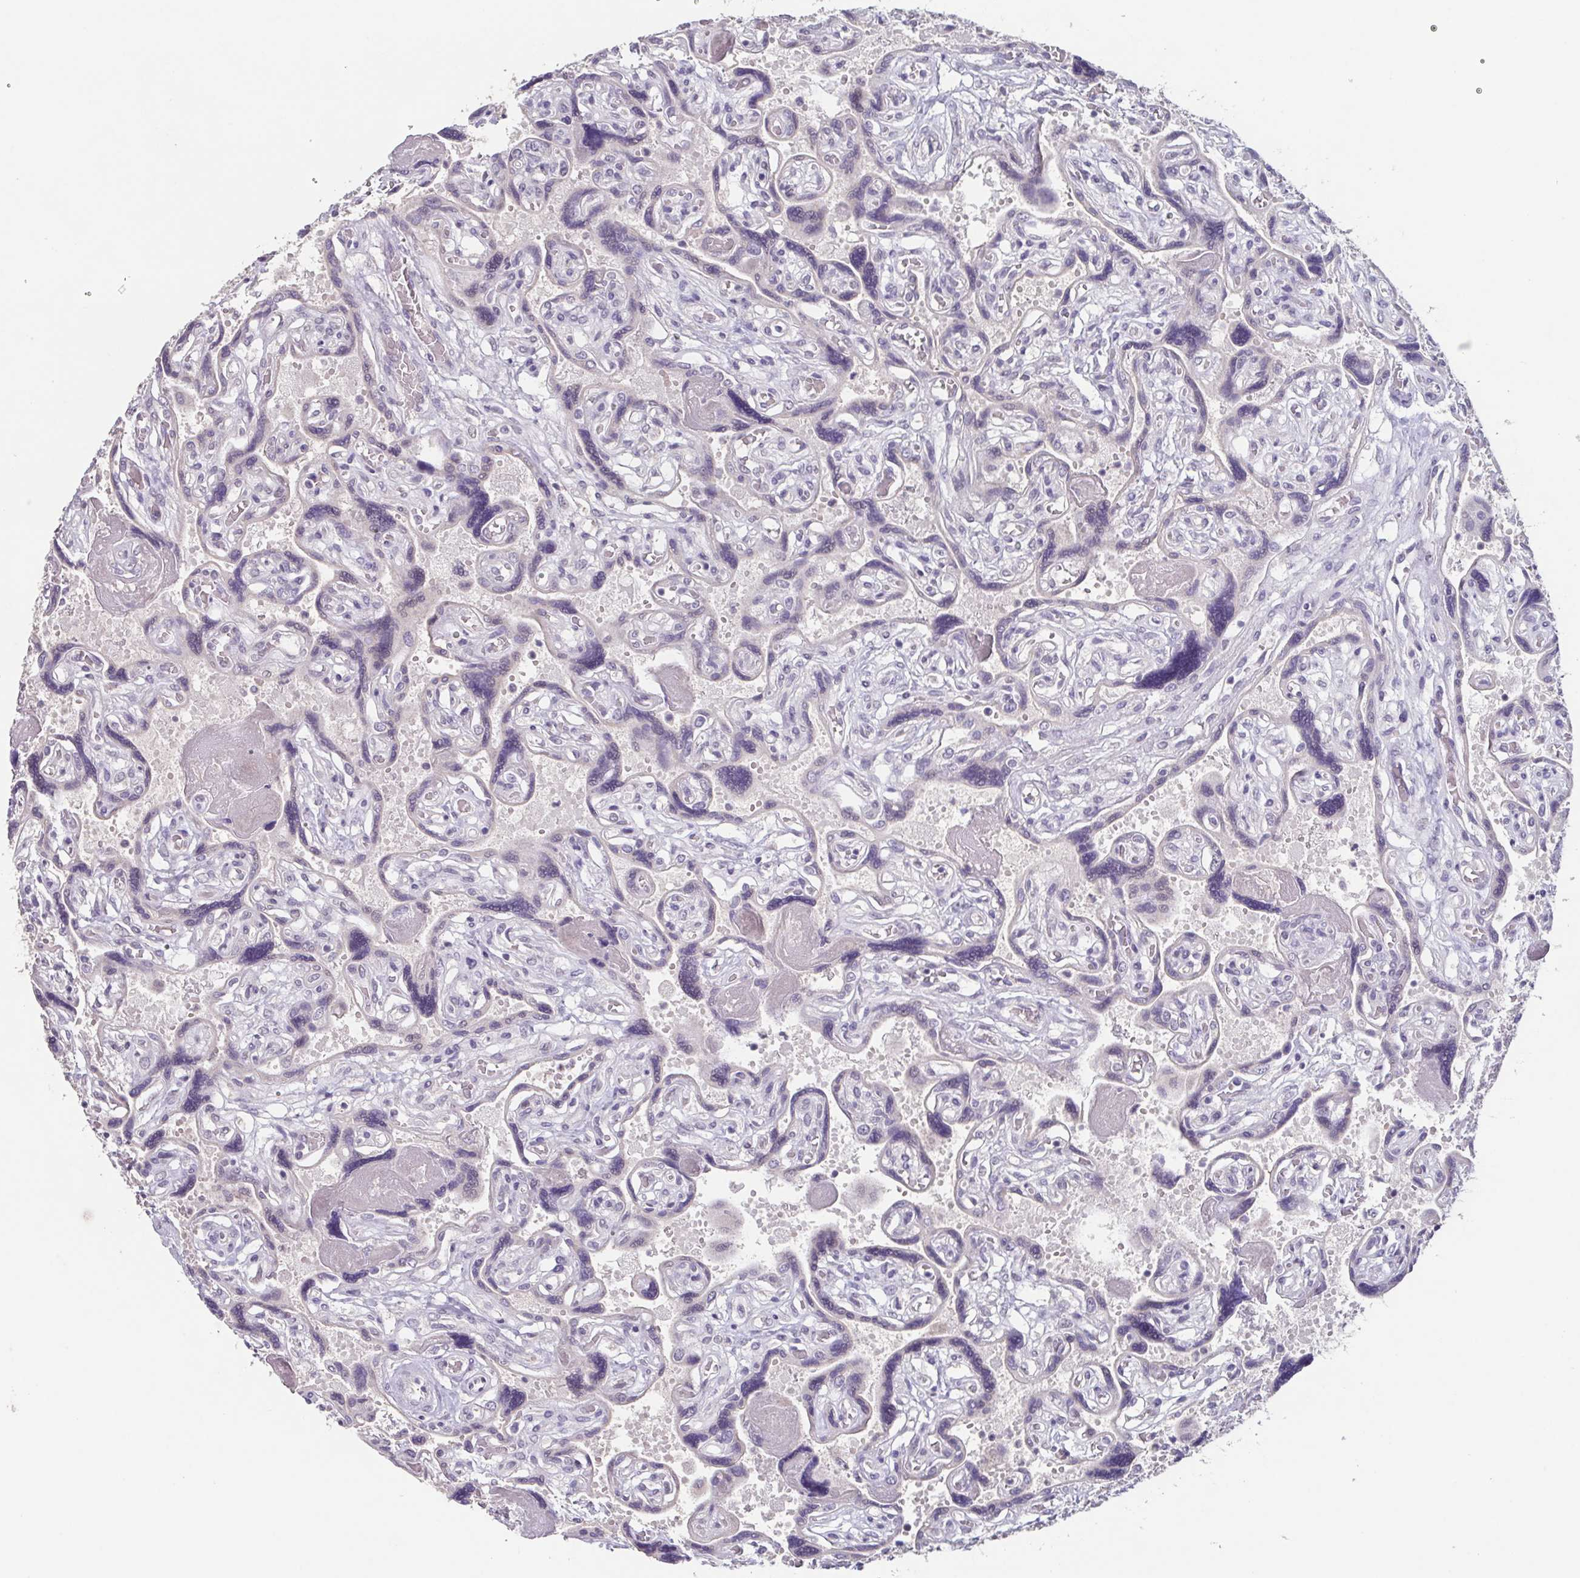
{"staining": {"intensity": "negative", "quantity": "none", "location": "none"}, "tissue": "placenta", "cell_type": "Decidual cells", "image_type": "normal", "snomed": [{"axis": "morphology", "description": "Normal tissue, NOS"}, {"axis": "topography", "description": "Placenta"}], "caption": "This is an immunohistochemistry (IHC) micrograph of benign placenta. There is no positivity in decidual cells.", "gene": "GHRL", "patient": {"sex": "female", "age": 32}}